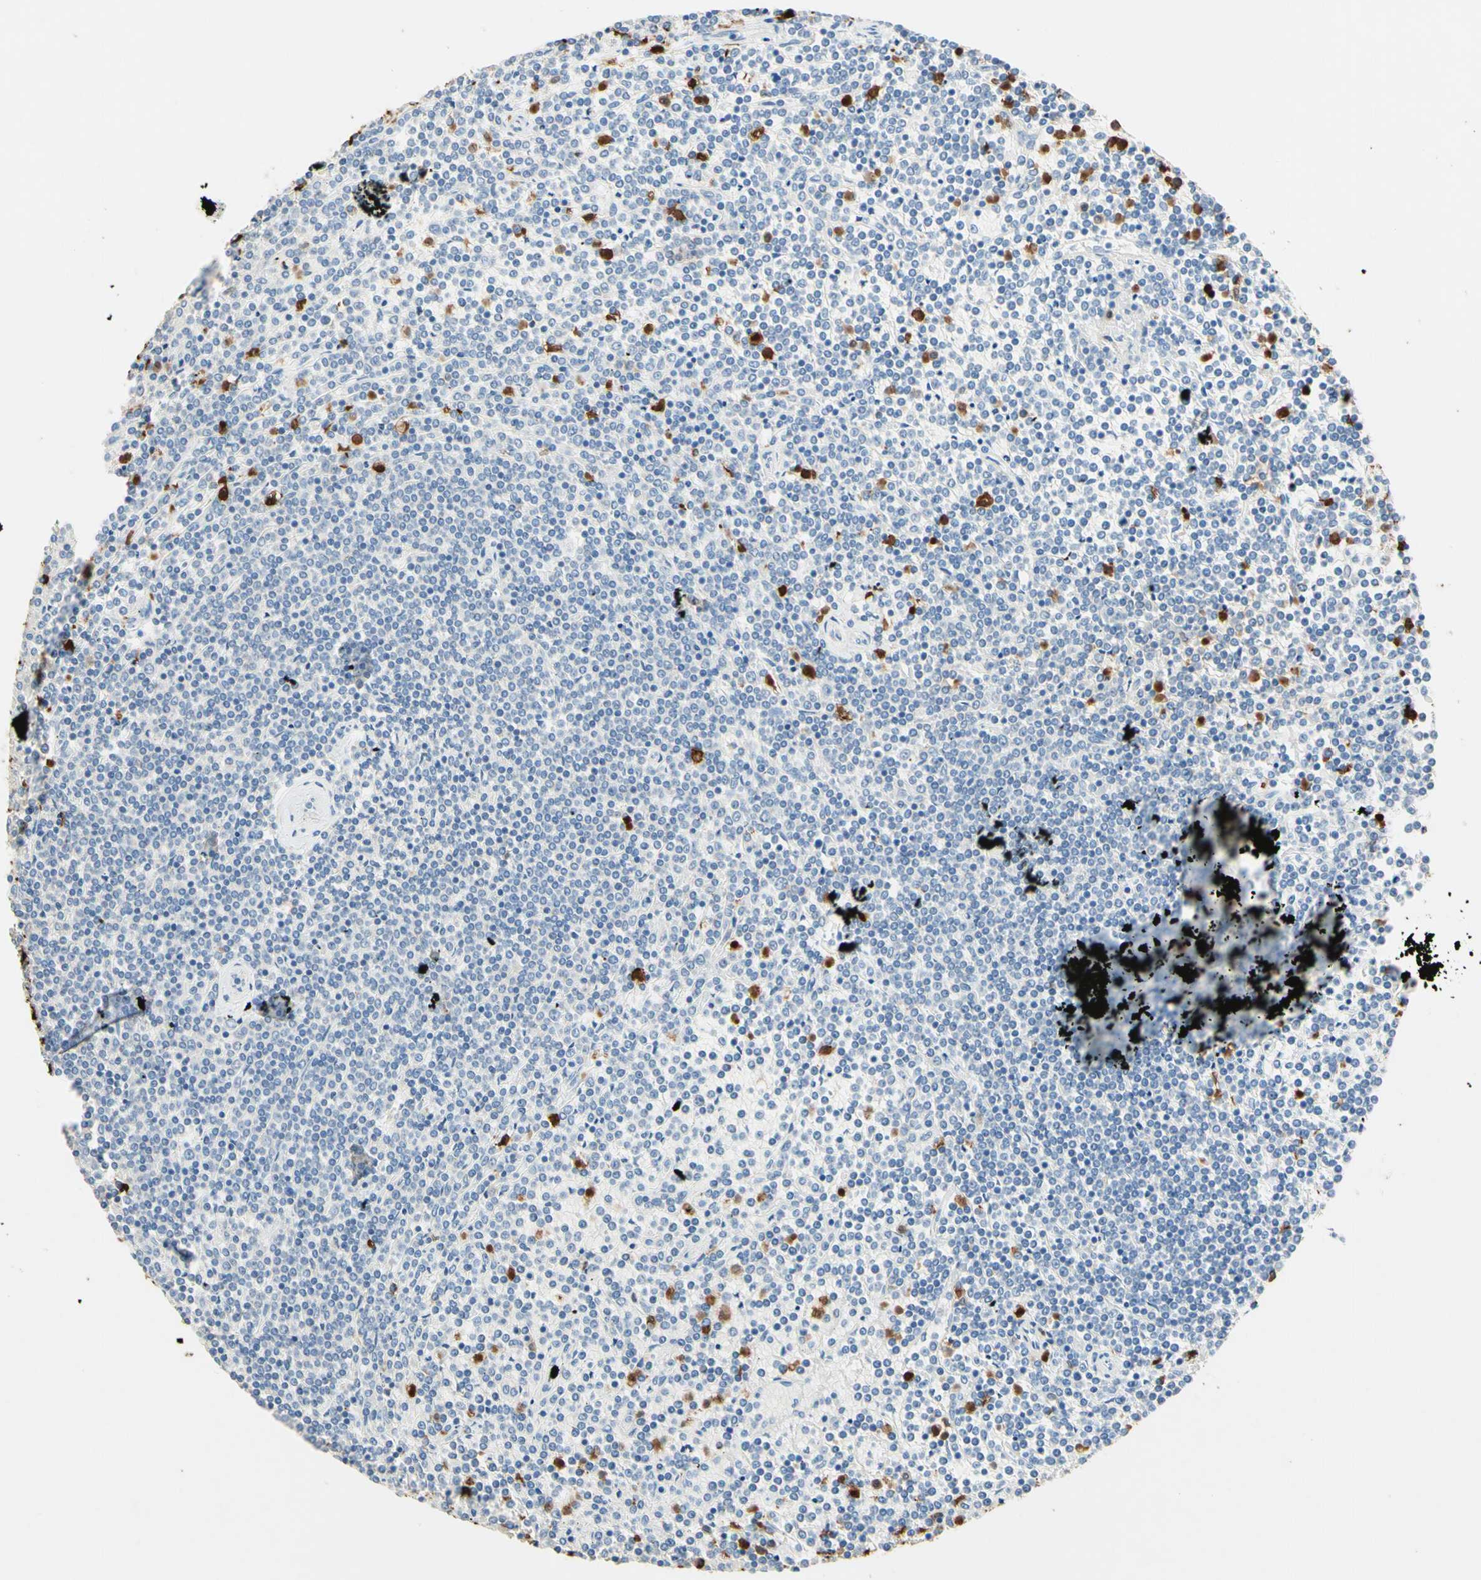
{"staining": {"intensity": "negative", "quantity": "none", "location": "none"}, "tissue": "lymphoma", "cell_type": "Tumor cells", "image_type": "cancer", "snomed": [{"axis": "morphology", "description": "Malignant lymphoma, non-Hodgkin's type, Low grade"}, {"axis": "topography", "description": "Spleen"}], "caption": "An image of human low-grade malignant lymphoma, non-Hodgkin's type is negative for staining in tumor cells.", "gene": "NFKBIZ", "patient": {"sex": "female", "age": 19}}